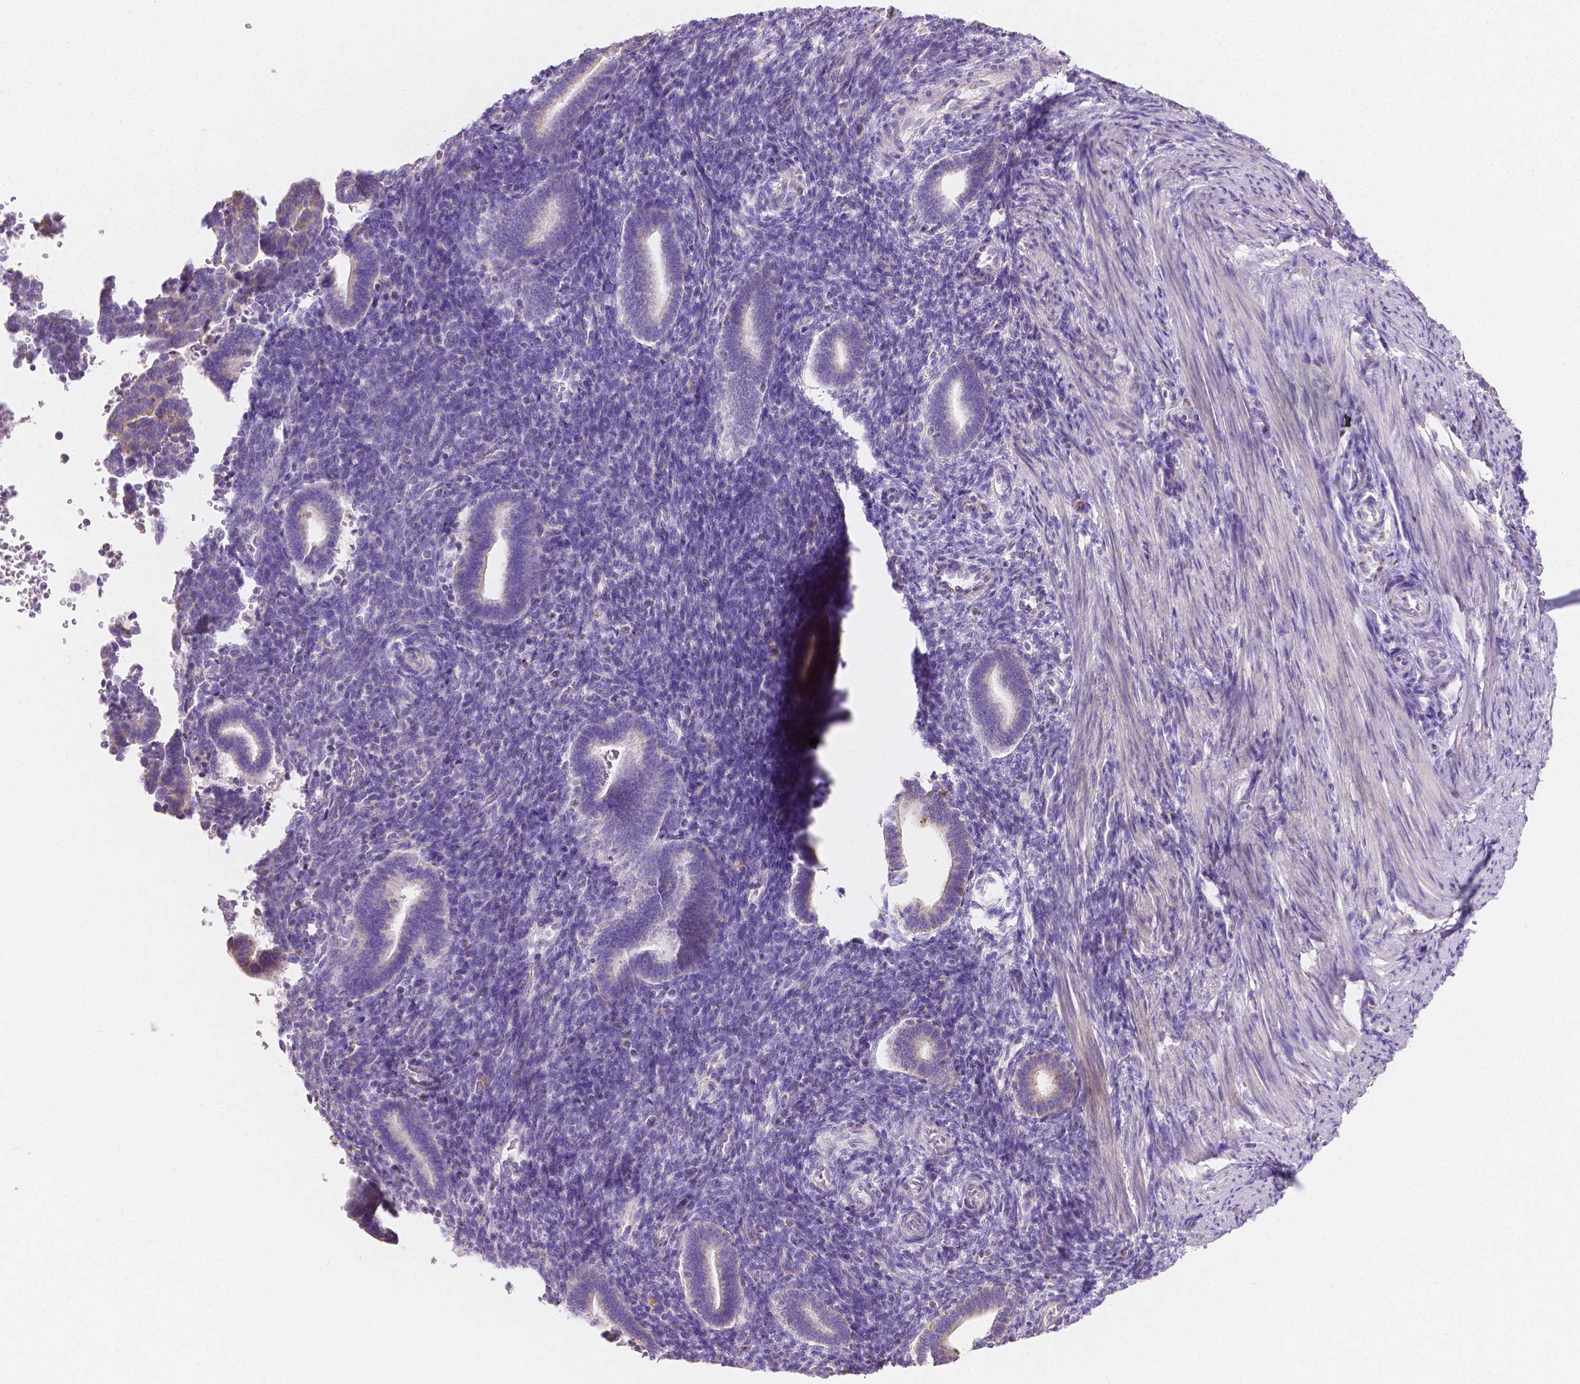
{"staining": {"intensity": "negative", "quantity": "none", "location": "none"}, "tissue": "endometrium", "cell_type": "Cells in endometrial stroma", "image_type": "normal", "snomed": [{"axis": "morphology", "description": "Normal tissue, NOS"}, {"axis": "topography", "description": "Endometrium"}], "caption": "This photomicrograph is of unremarkable endometrium stained with immunohistochemistry to label a protein in brown with the nuclei are counter-stained blue. There is no staining in cells in endometrial stroma. Nuclei are stained in blue.", "gene": "TMEM130", "patient": {"sex": "female", "age": 34}}